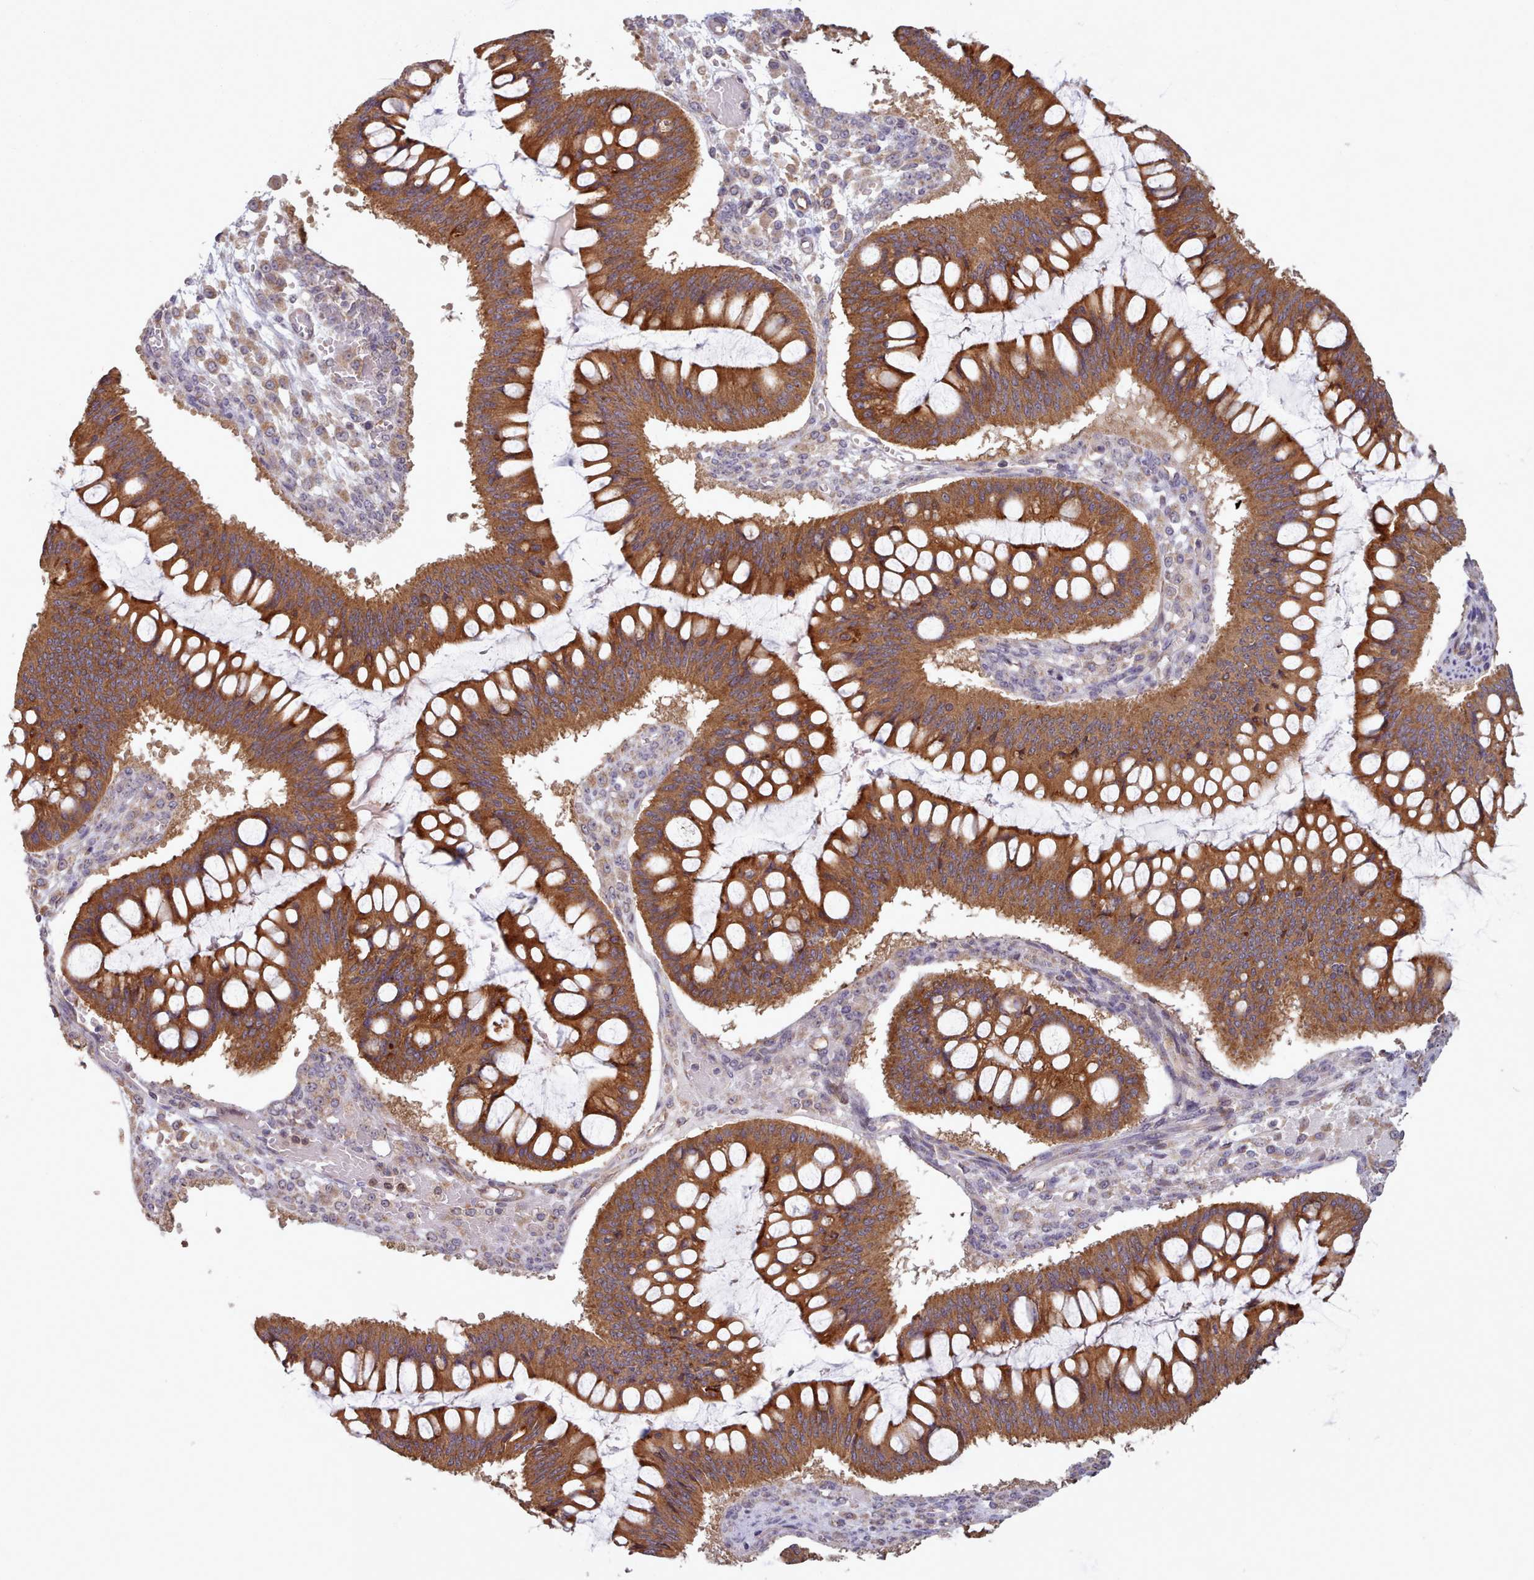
{"staining": {"intensity": "strong", "quantity": ">75%", "location": "cytoplasmic/membranous"}, "tissue": "ovarian cancer", "cell_type": "Tumor cells", "image_type": "cancer", "snomed": [{"axis": "morphology", "description": "Cystadenocarcinoma, mucinous, NOS"}, {"axis": "topography", "description": "Ovary"}], "caption": "Ovarian cancer (mucinous cystadenocarcinoma) stained for a protein shows strong cytoplasmic/membranous positivity in tumor cells.", "gene": "CRYBG1", "patient": {"sex": "female", "age": 73}}